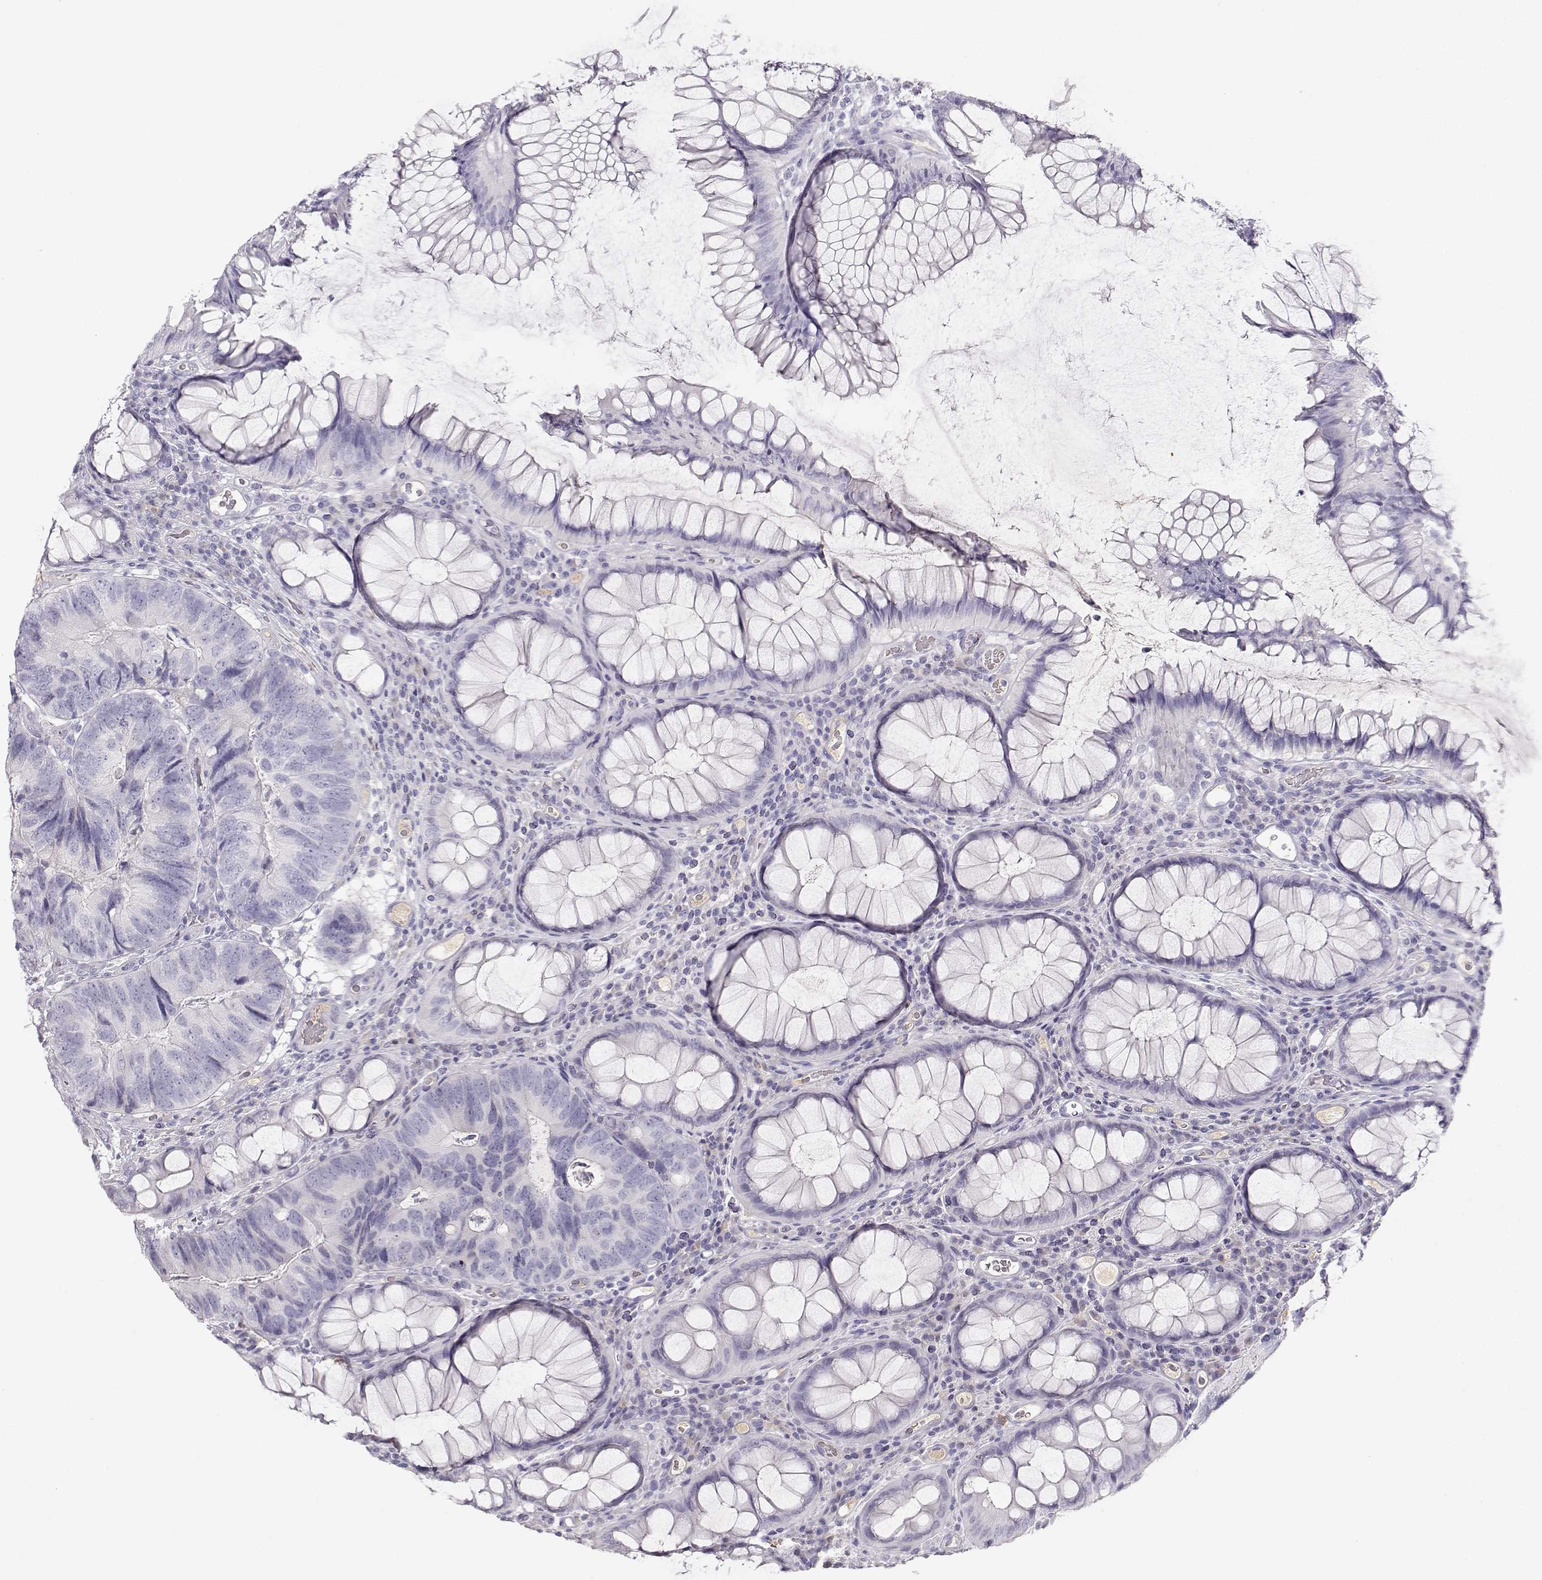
{"staining": {"intensity": "negative", "quantity": "none", "location": "none"}, "tissue": "colorectal cancer", "cell_type": "Tumor cells", "image_type": "cancer", "snomed": [{"axis": "morphology", "description": "Adenocarcinoma, NOS"}, {"axis": "topography", "description": "Colon"}], "caption": "A histopathology image of adenocarcinoma (colorectal) stained for a protein displays no brown staining in tumor cells.", "gene": "SLCO6A1", "patient": {"sex": "female", "age": 67}}